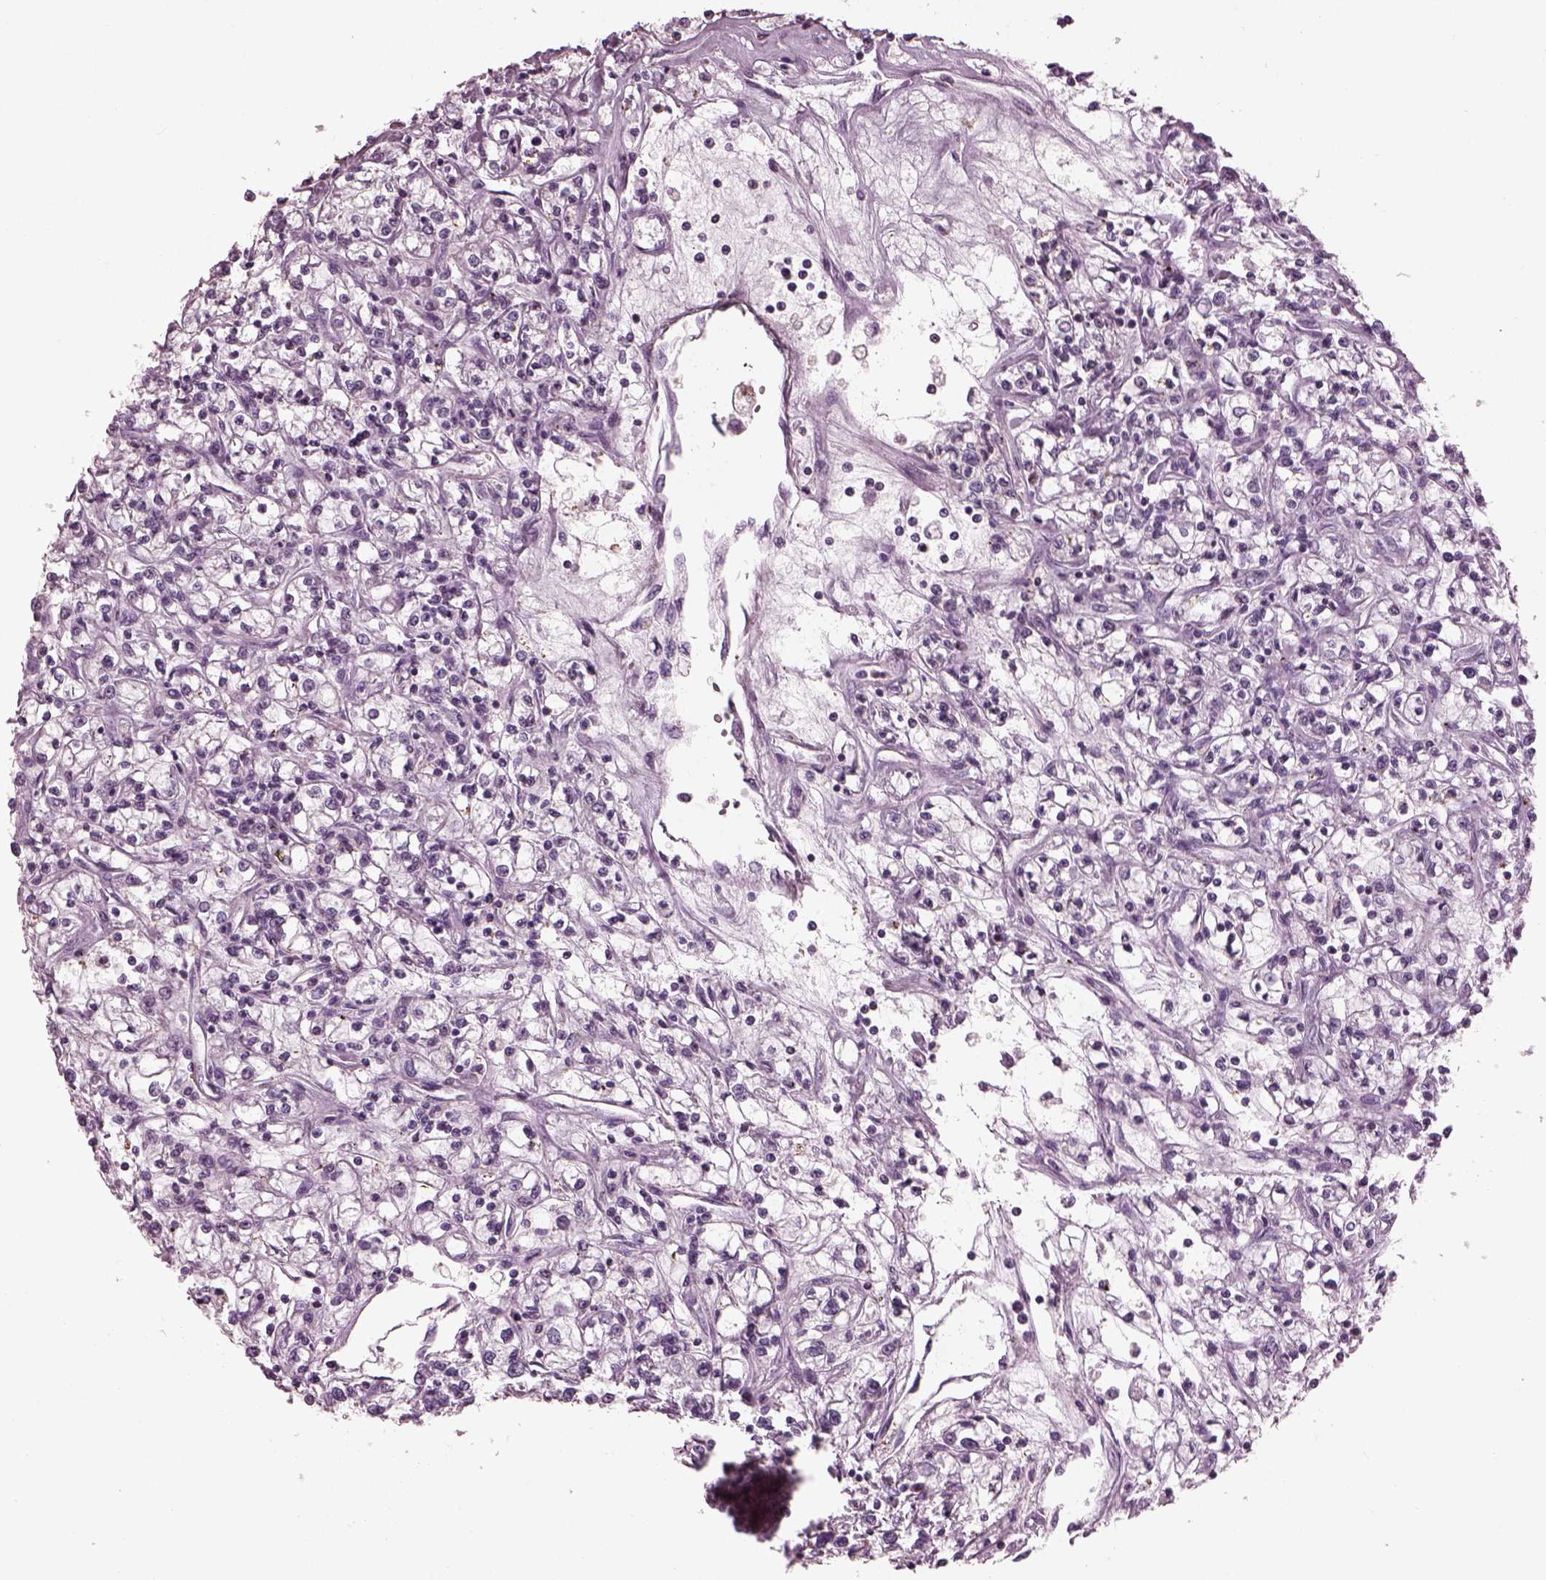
{"staining": {"intensity": "negative", "quantity": "none", "location": "none"}, "tissue": "renal cancer", "cell_type": "Tumor cells", "image_type": "cancer", "snomed": [{"axis": "morphology", "description": "Adenocarcinoma, NOS"}, {"axis": "topography", "description": "Kidney"}], "caption": "Tumor cells are negative for brown protein staining in renal cancer.", "gene": "BFSP1", "patient": {"sex": "female", "age": 59}}